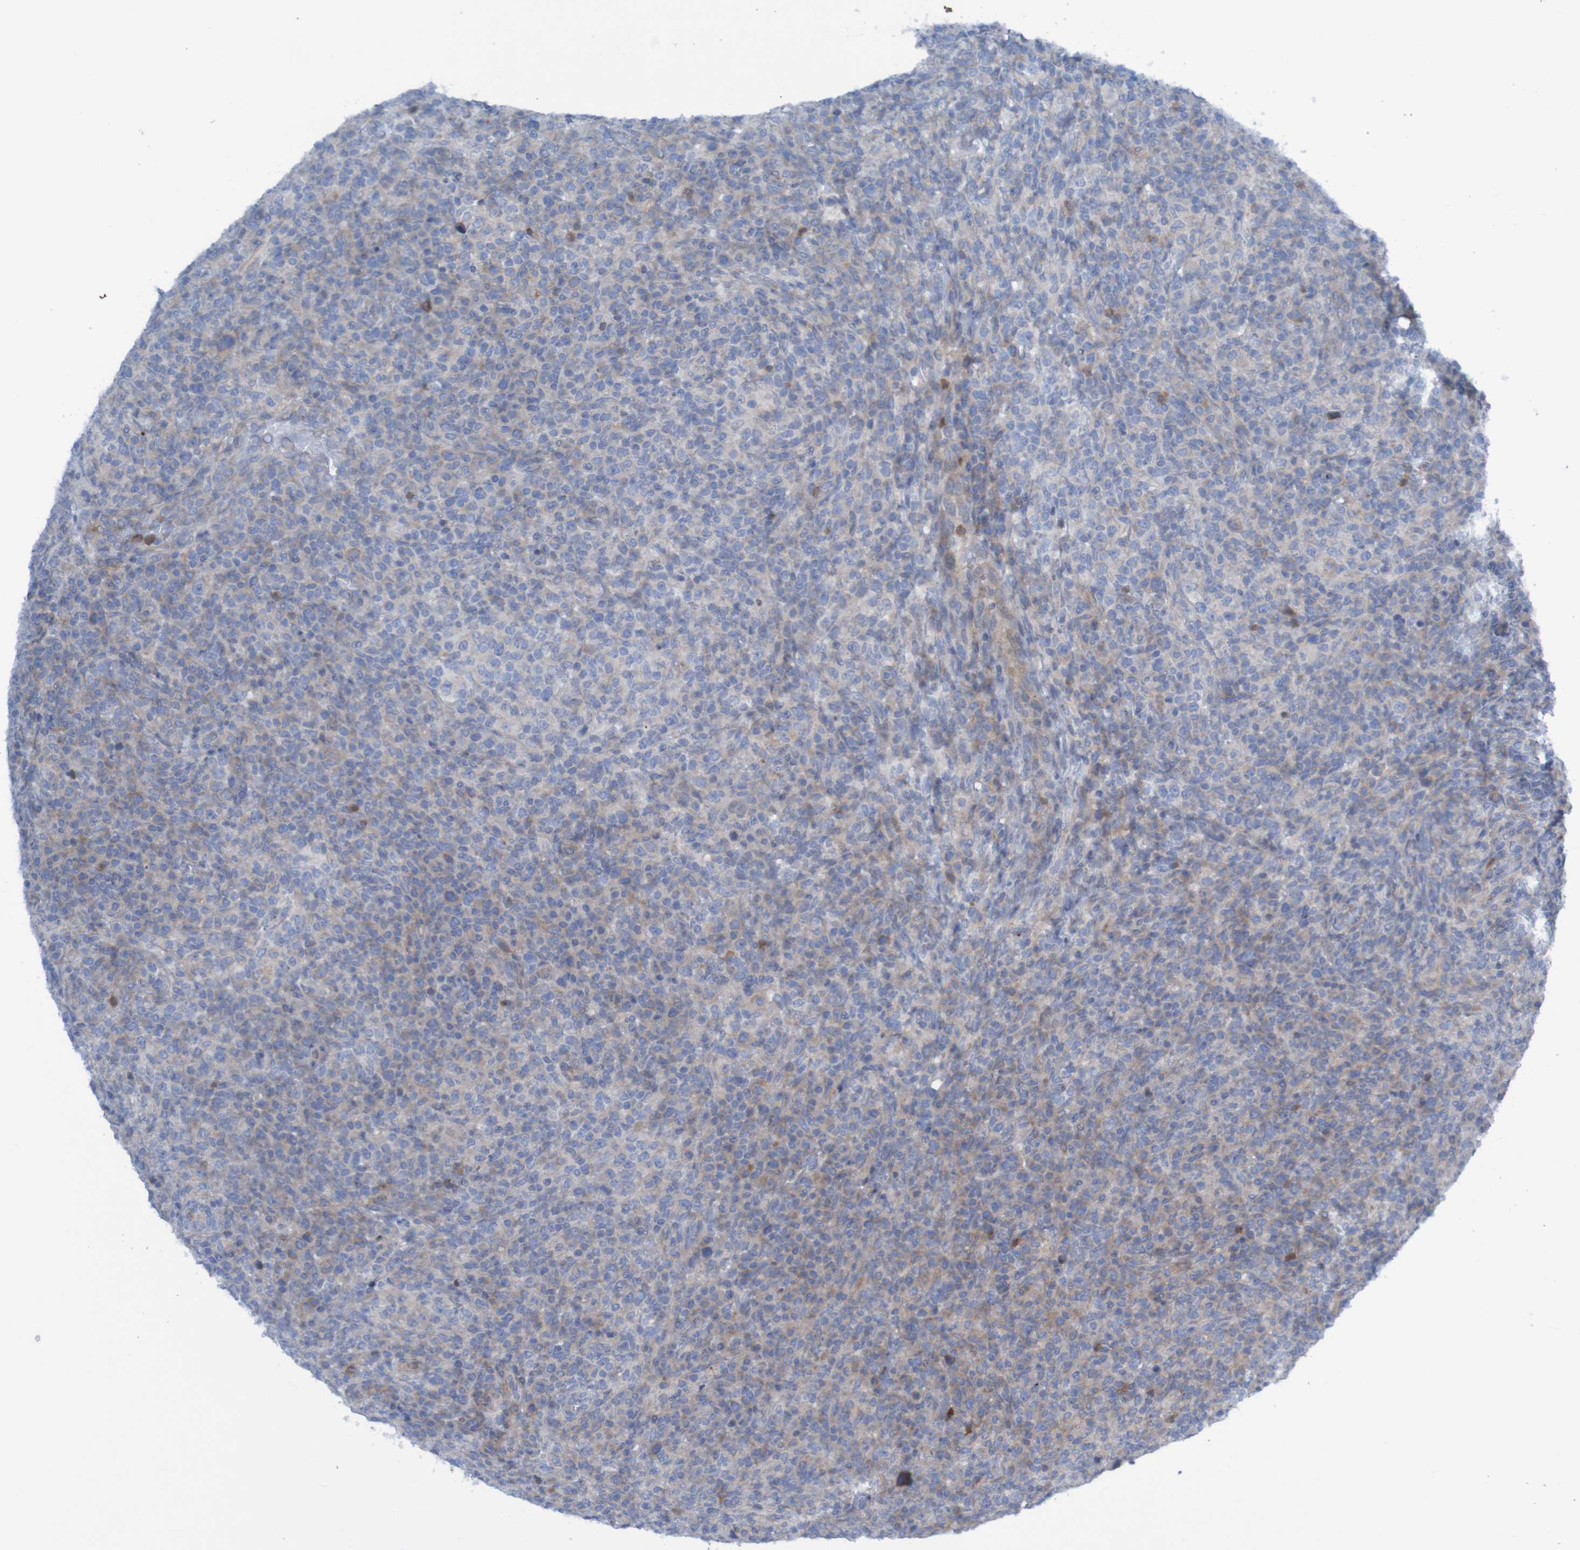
{"staining": {"intensity": "weak", "quantity": "<25%", "location": "cytoplasmic/membranous"}, "tissue": "lymphoma", "cell_type": "Tumor cells", "image_type": "cancer", "snomed": [{"axis": "morphology", "description": "Malignant lymphoma, non-Hodgkin's type, High grade"}, {"axis": "topography", "description": "Lymph node"}], "caption": "Immunohistochemistry of malignant lymphoma, non-Hodgkin's type (high-grade) shows no positivity in tumor cells.", "gene": "ANGPT4", "patient": {"sex": "female", "age": 76}}